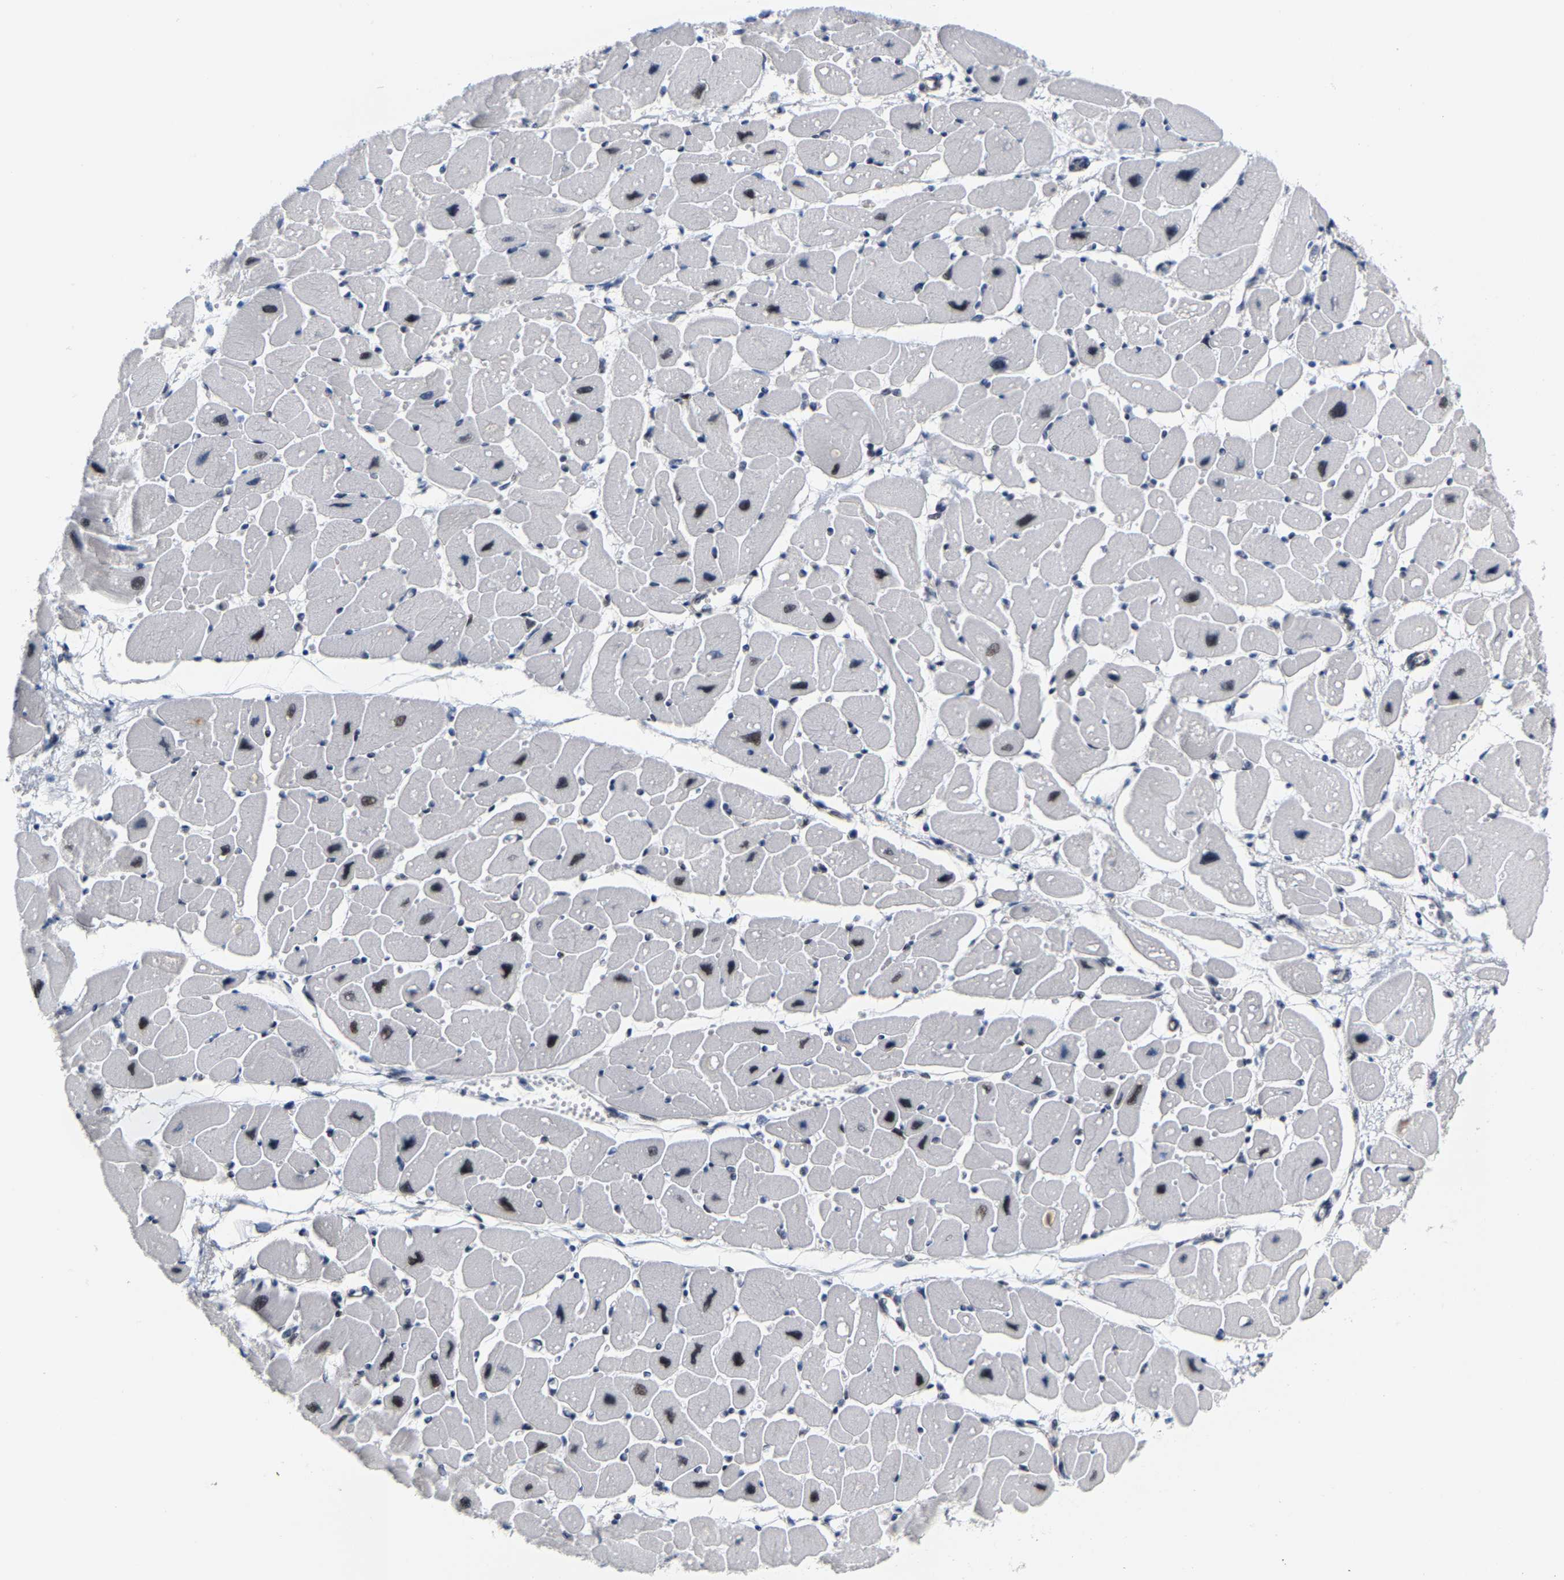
{"staining": {"intensity": "strong", "quantity": ">75%", "location": "nuclear"}, "tissue": "heart muscle", "cell_type": "Cardiomyocytes", "image_type": "normal", "snomed": [{"axis": "morphology", "description": "Normal tissue, NOS"}, {"axis": "topography", "description": "Heart"}], "caption": "Strong nuclear staining is appreciated in about >75% of cardiomyocytes in normal heart muscle.", "gene": "FAM180A", "patient": {"sex": "female", "age": 54}}